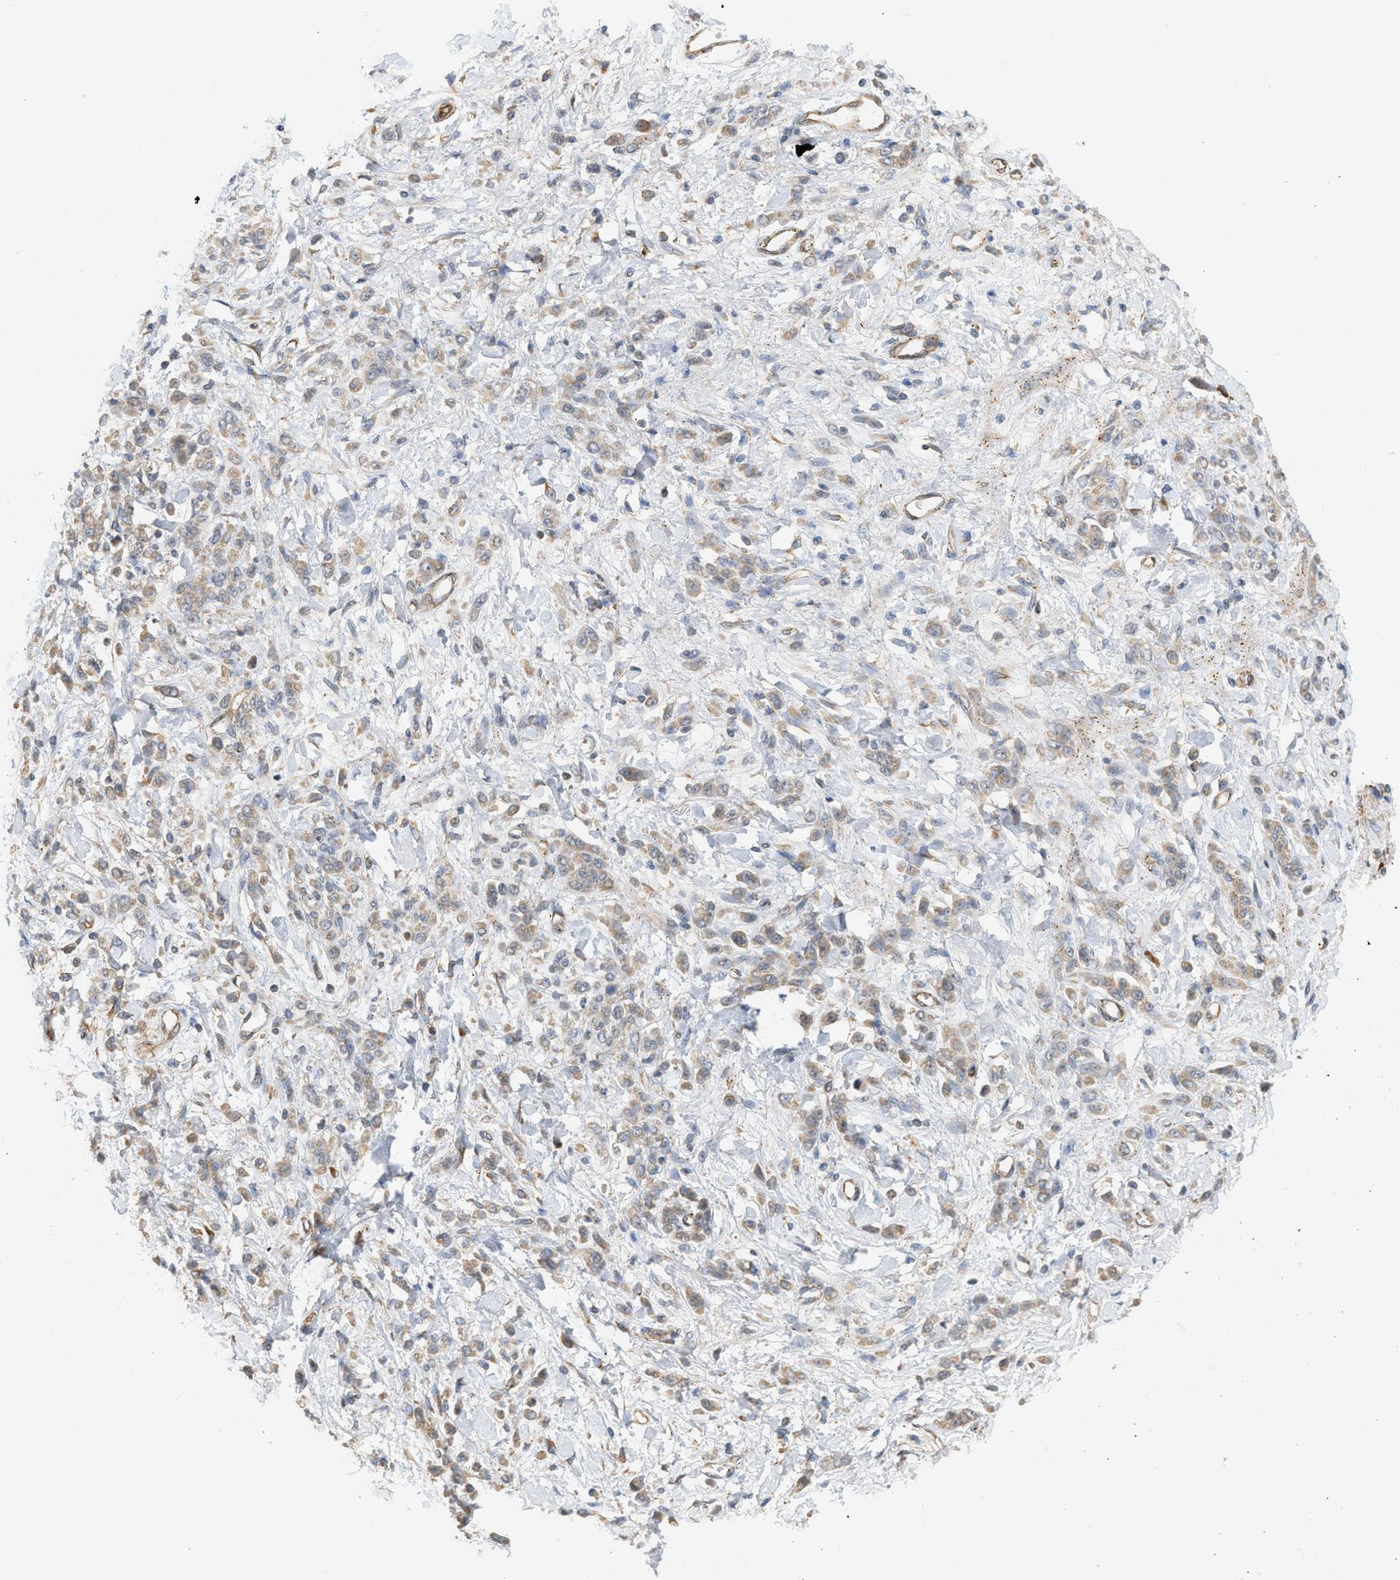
{"staining": {"intensity": "weak", "quantity": ">75%", "location": "cytoplasmic/membranous"}, "tissue": "stomach cancer", "cell_type": "Tumor cells", "image_type": "cancer", "snomed": [{"axis": "morphology", "description": "Normal tissue, NOS"}, {"axis": "morphology", "description": "Adenocarcinoma, NOS"}, {"axis": "topography", "description": "Stomach"}], "caption": "Immunohistochemistry (IHC) photomicrograph of neoplastic tissue: adenocarcinoma (stomach) stained using immunohistochemistry displays low levels of weak protein expression localized specifically in the cytoplasmic/membranous of tumor cells, appearing as a cytoplasmic/membranous brown color.", "gene": "SVOP", "patient": {"sex": "male", "age": 82}}